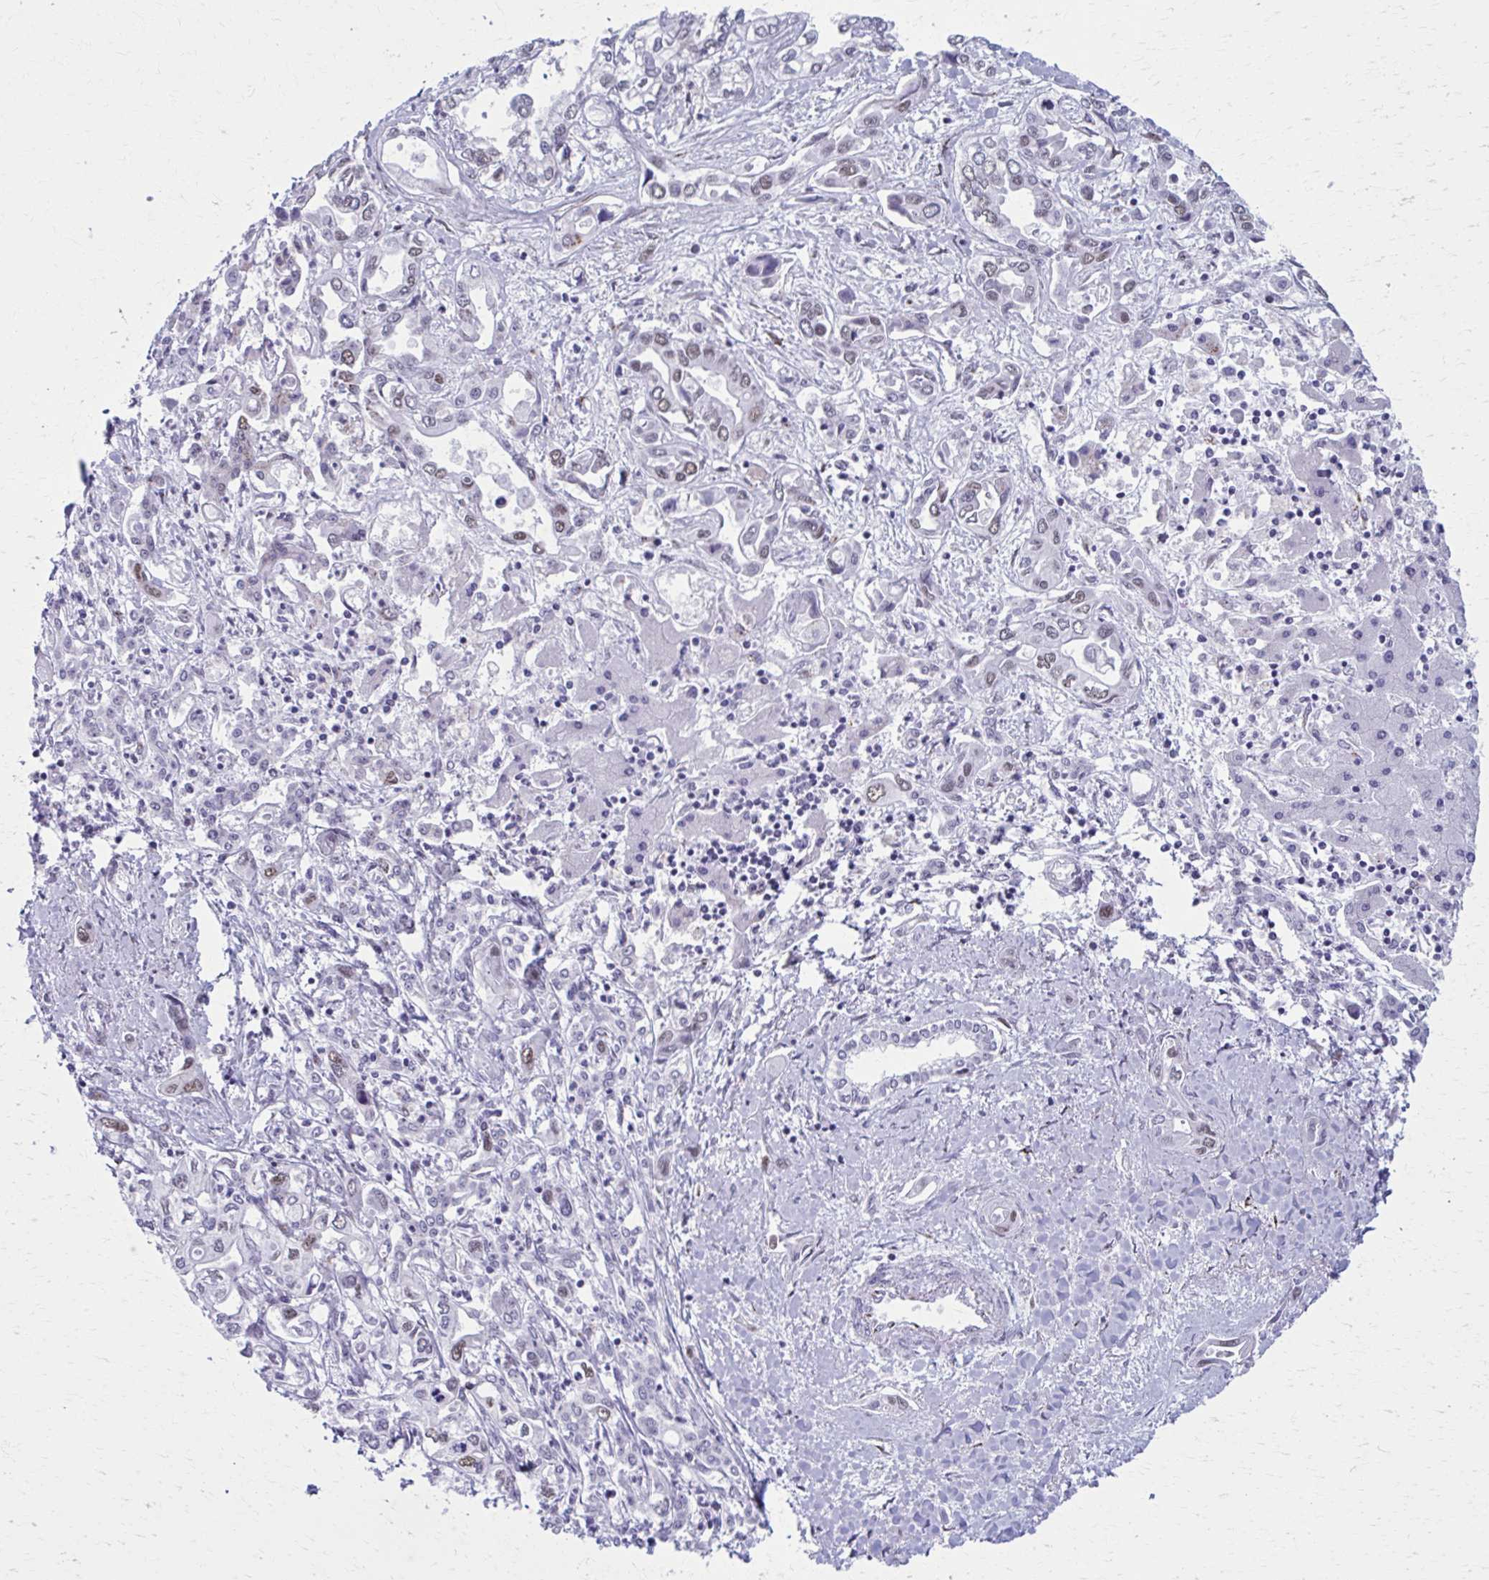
{"staining": {"intensity": "moderate", "quantity": "<25%", "location": "nuclear"}, "tissue": "liver cancer", "cell_type": "Tumor cells", "image_type": "cancer", "snomed": [{"axis": "morphology", "description": "Cholangiocarcinoma"}, {"axis": "topography", "description": "Liver"}], "caption": "DAB immunohistochemical staining of liver cancer exhibits moderate nuclear protein positivity in approximately <25% of tumor cells.", "gene": "ZNF682", "patient": {"sex": "female", "age": 64}}